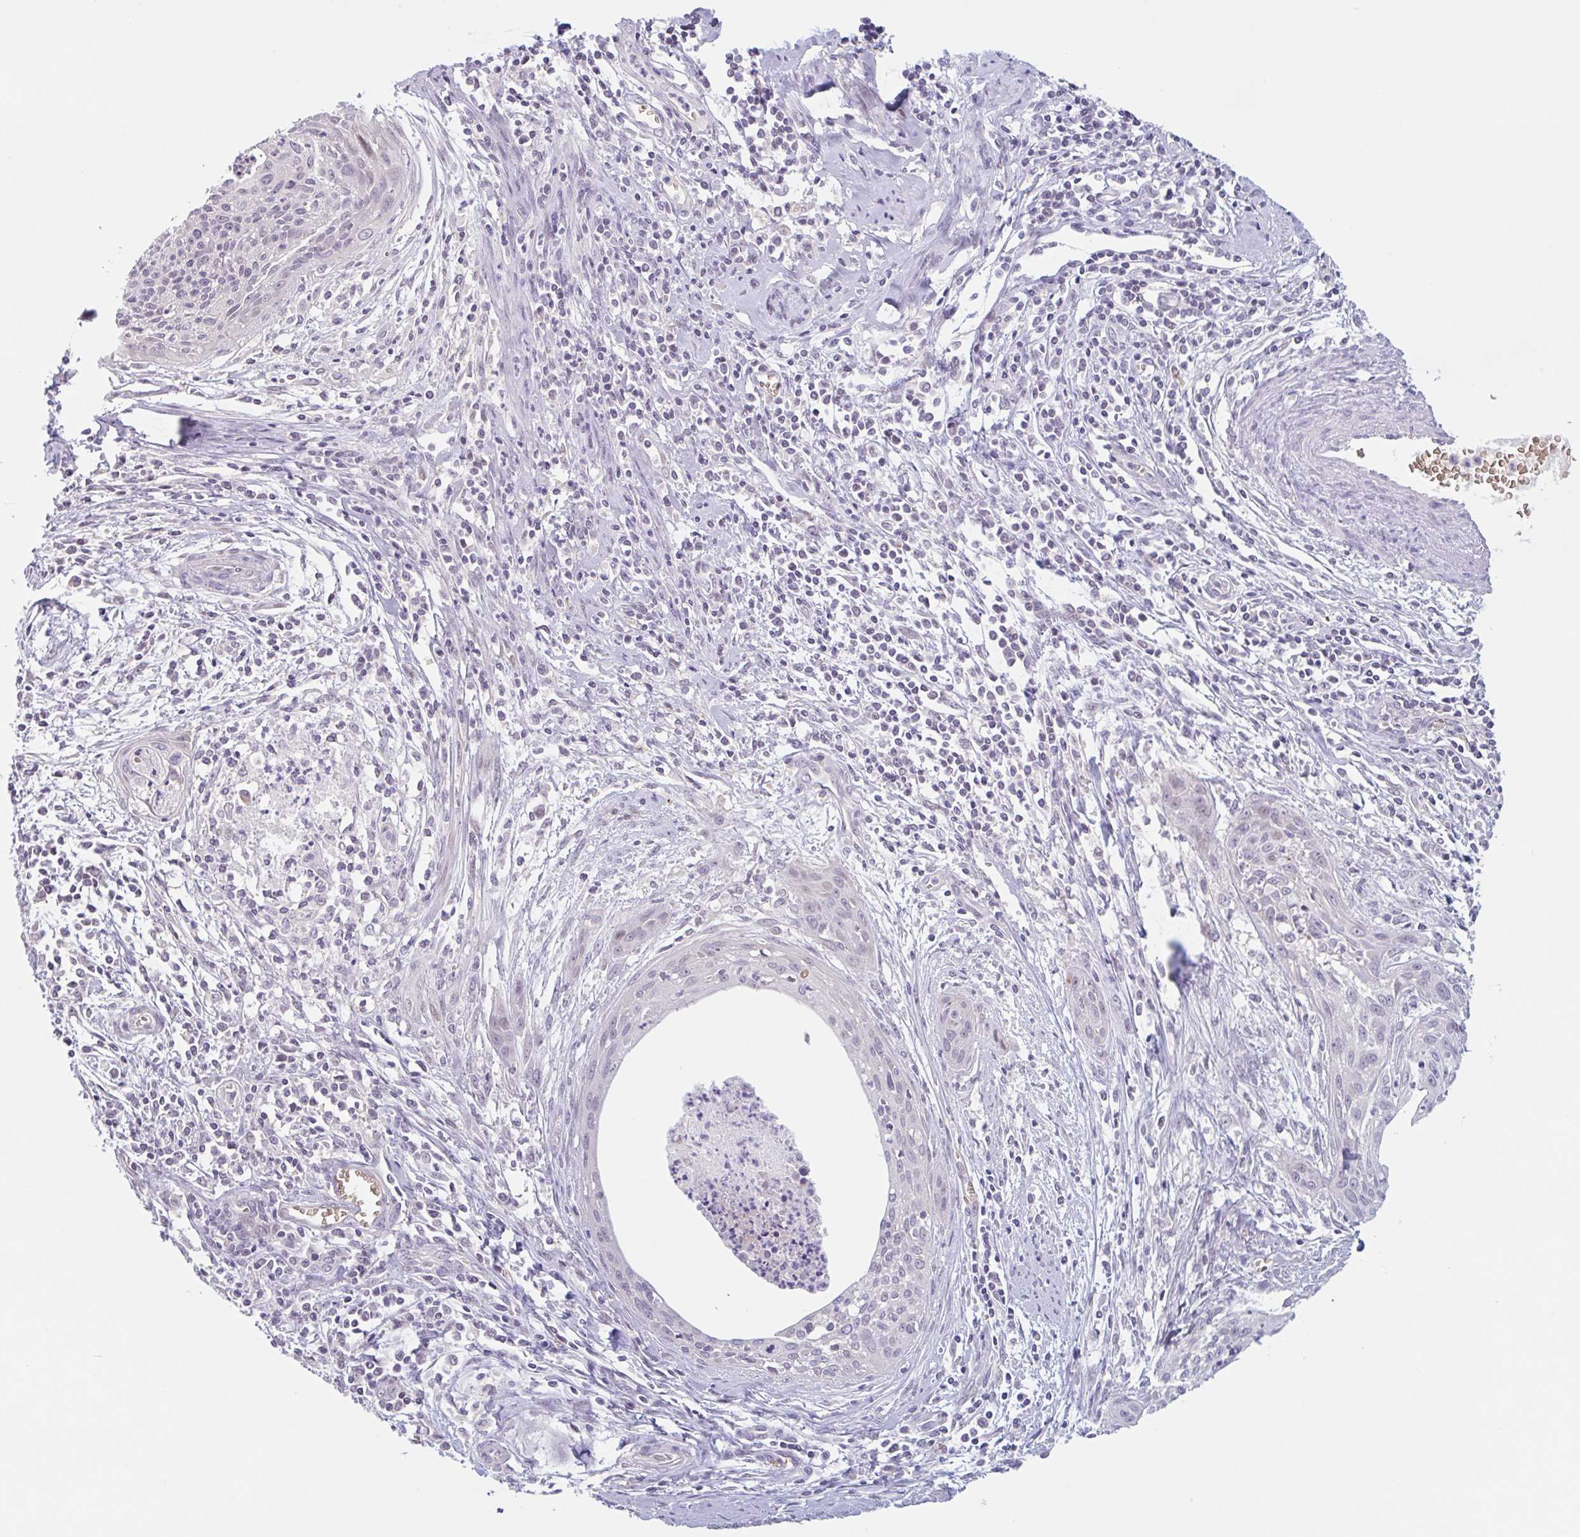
{"staining": {"intensity": "negative", "quantity": "none", "location": "none"}, "tissue": "cervical cancer", "cell_type": "Tumor cells", "image_type": "cancer", "snomed": [{"axis": "morphology", "description": "Squamous cell carcinoma, NOS"}, {"axis": "topography", "description": "Cervix"}], "caption": "Micrograph shows no significant protein staining in tumor cells of cervical squamous cell carcinoma.", "gene": "RHAG", "patient": {"sex": "female", "age": 55}}